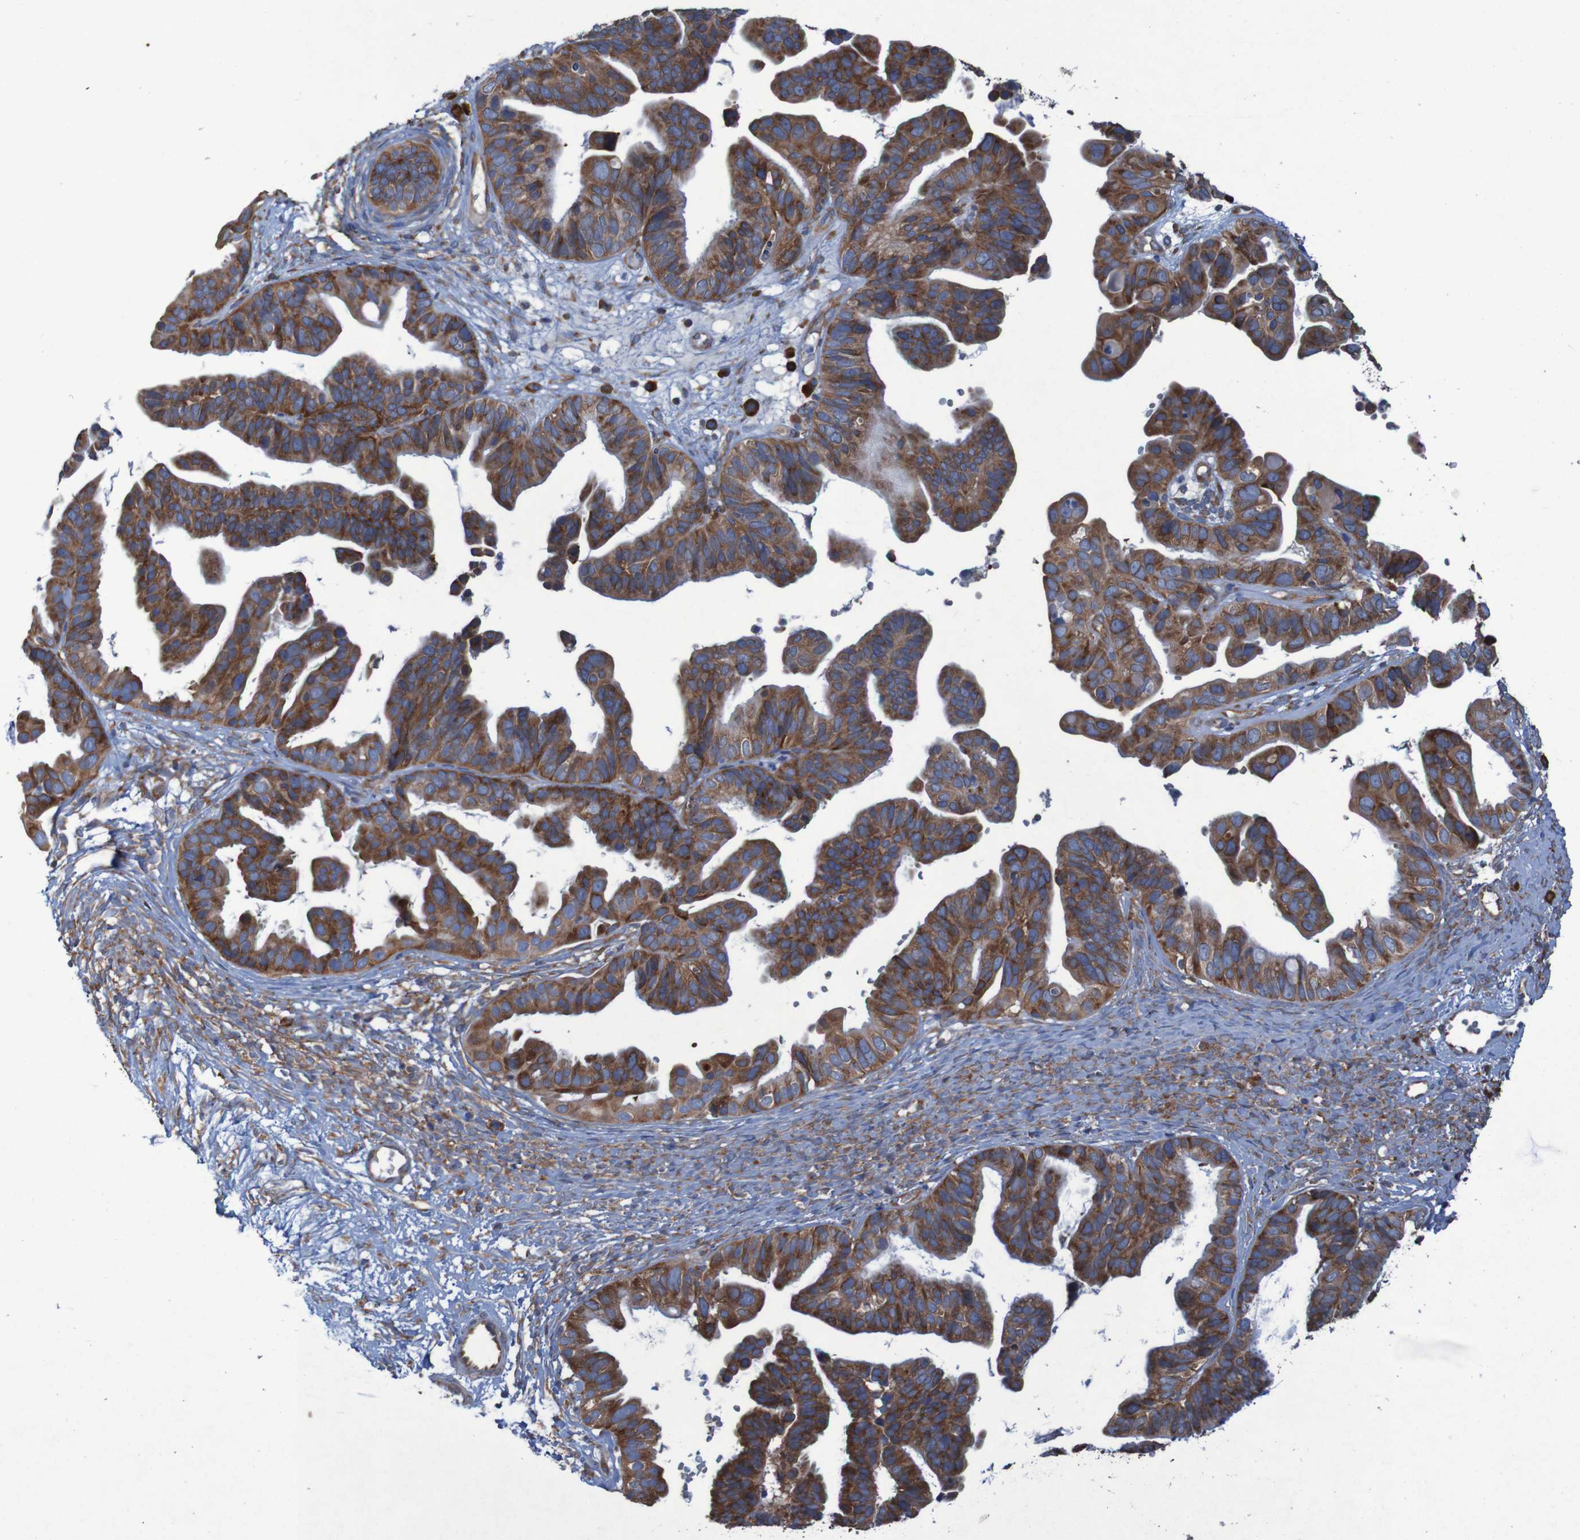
{"staining": {"intensity": "moderate", "quantity": ">75%", "location": "cytoplasmic/membranous"}, "tissue": "ovarian cancer", "cell_type": "Tumor cells", "image_type": "cancer", "snomed": [{"axis": "morphology", "description": "Cystadenocarcinoma, serous, NOS"}, {"axis": "topography", "description": "Ovary"}], "caption": "Ovarian cancer stained for a protein reveals moderate cytoplasmic/membranous positivity in tumor cells.", "gene": "RPL10", "patient": {"sex": "female", "age": 56}}